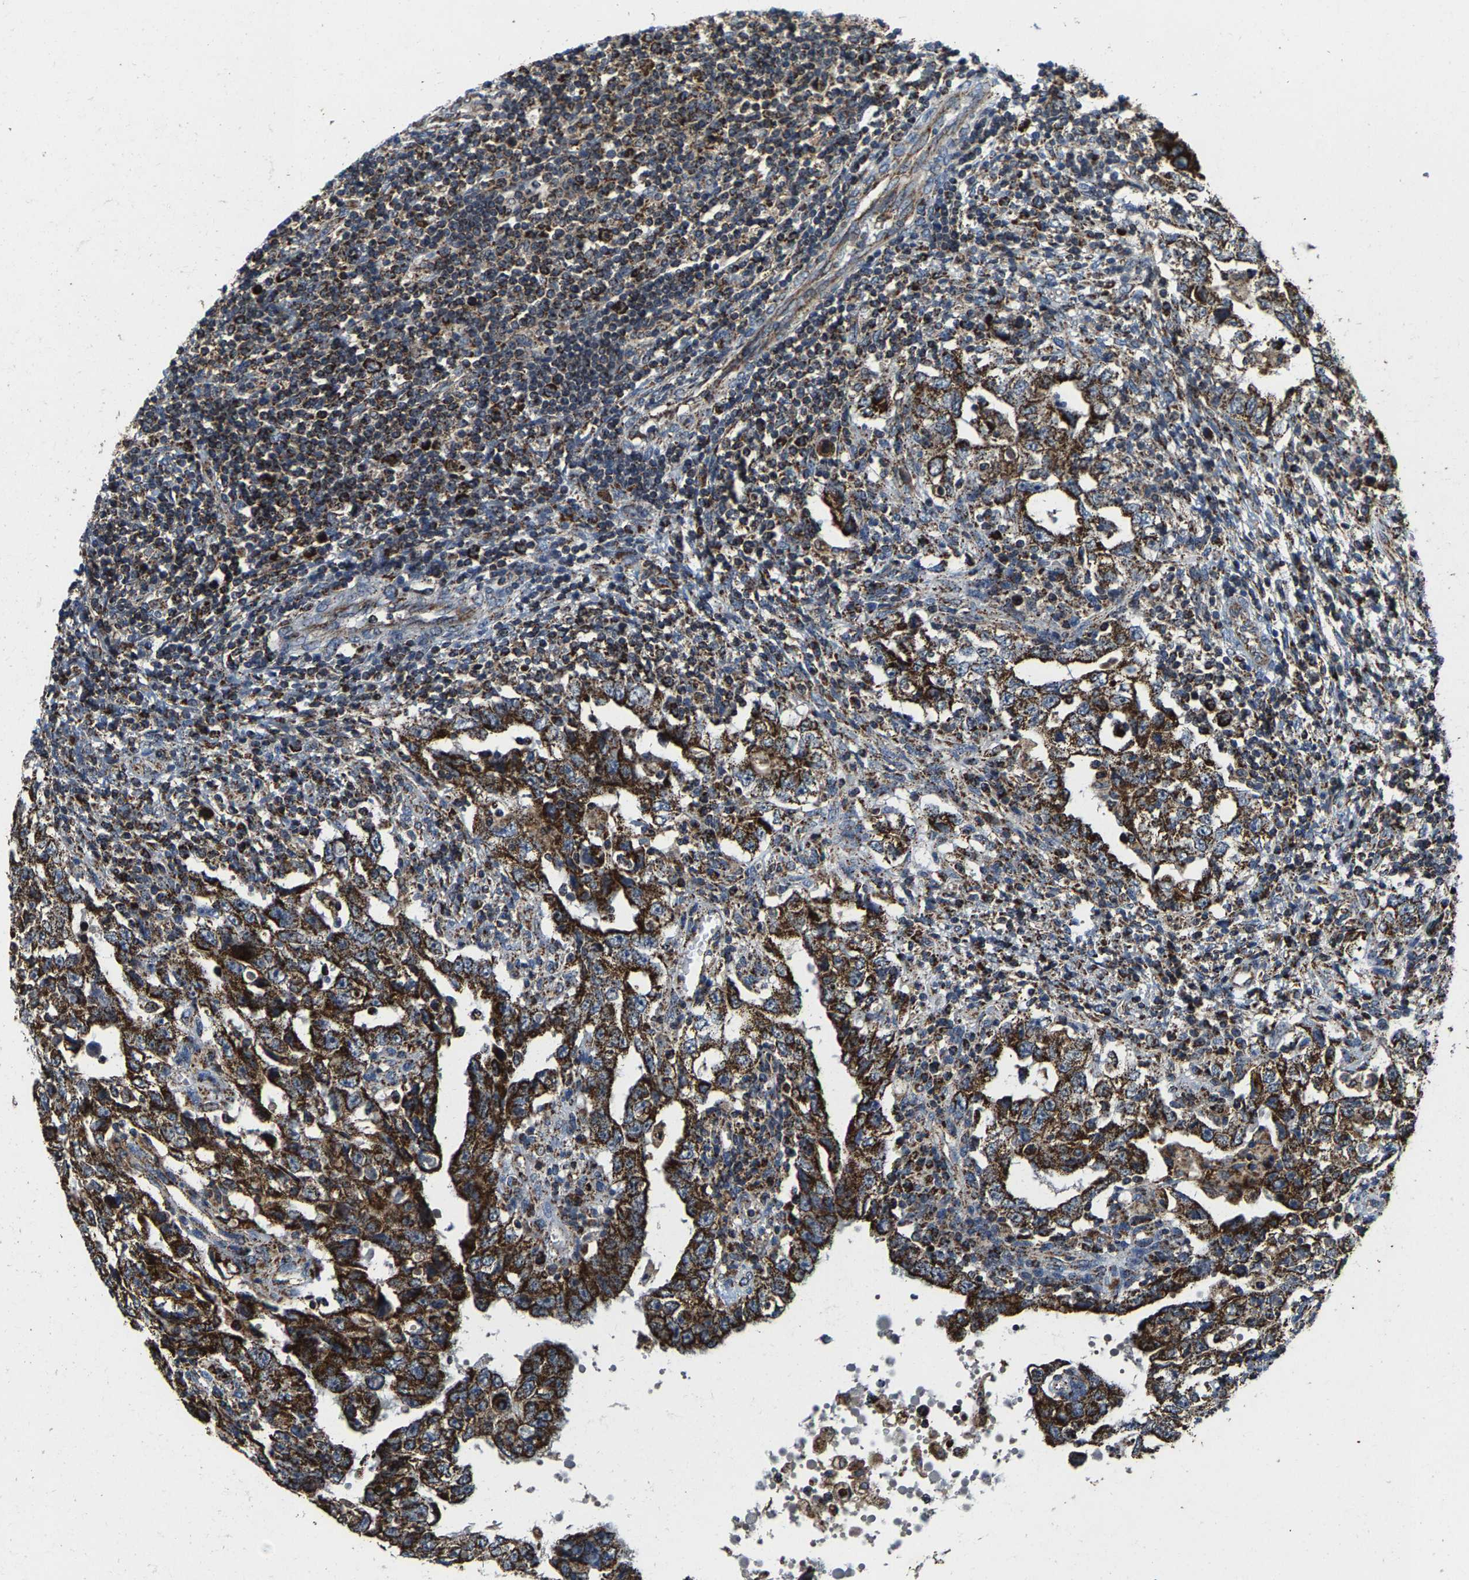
{"staining": {"intensity": "strong", "quantity": ">75%", "location": "cytoplasmic/membranous"}, "tissue": "testis cancer", "cell_type": "Tumor cells", "image_type": "cancer", "snomed": [{"axis": "morphology", "description": "Carcinoma, Embryonal, NOS"}, {"axis": "topography", "description": "Testis"}], "caption": "Immunohistochemistry photomicrograph of neoplastic tissue: embryonal carcinoma (testis) stained using immunohistochemistry shows high levels of strong protein expression localized specifically in the cytoplasmic/membranous of tumor cells, appearing as a cytoplasmic/membranous brown color.", "gene": "SHMT2", "patient": {"sex": "male", "age": 26}}